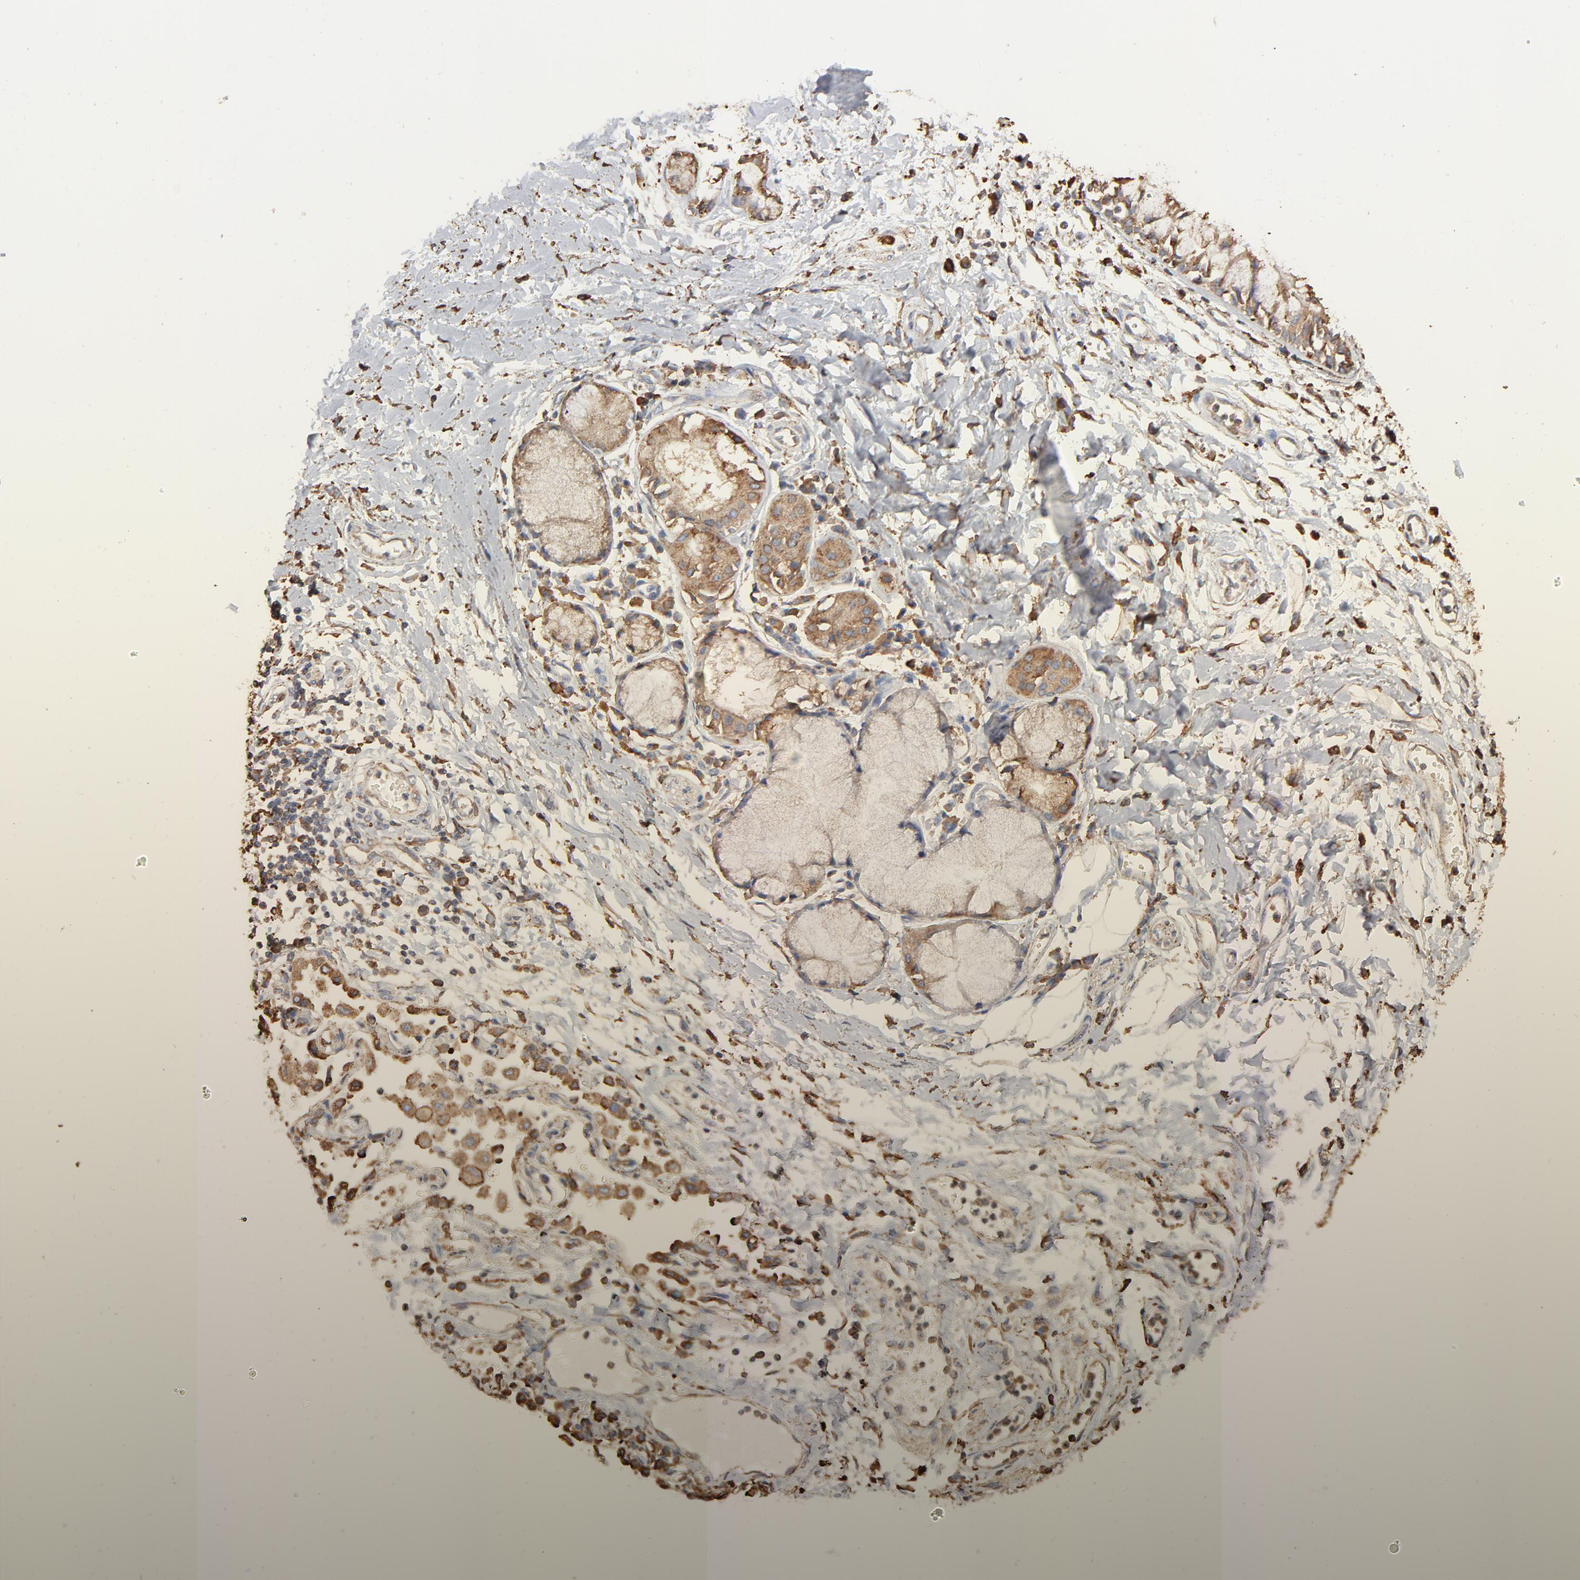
{"staining": {"intensity": "moderate", "quantity": ">75%", "location": "cytoplasmic/membranous"}, "tissue": "adipose tissue", "cell_type": "Adipocytes", "image_type": "normal", "snomed": [{"axis": "morphology", "description": "Normal tissue, NOS"}, {"axis": "morphology", "description": "Adenocarcinoma, NOS"}, {"axis": "topography", "description": "Cartilage tissue"}, {"axis": "topography", "description": "Bronchus"}, {"axis": "topography", "description": "Lung"}], "caption": "DAB (3,3'-diaminobenzidine) immunohistochemical staining of benign adipose tissue demonstrates moderate cytoplasmic/membranous protein staining in approximately >75% of adipocytes. The staining was performed using DAB to visualize the protein expression in brown, while the nuclei were stained in blue with hematoxylin (Magnification: 20x).", "gene": "PDIA3", "patient": {"sex": "female", "age": 67}}